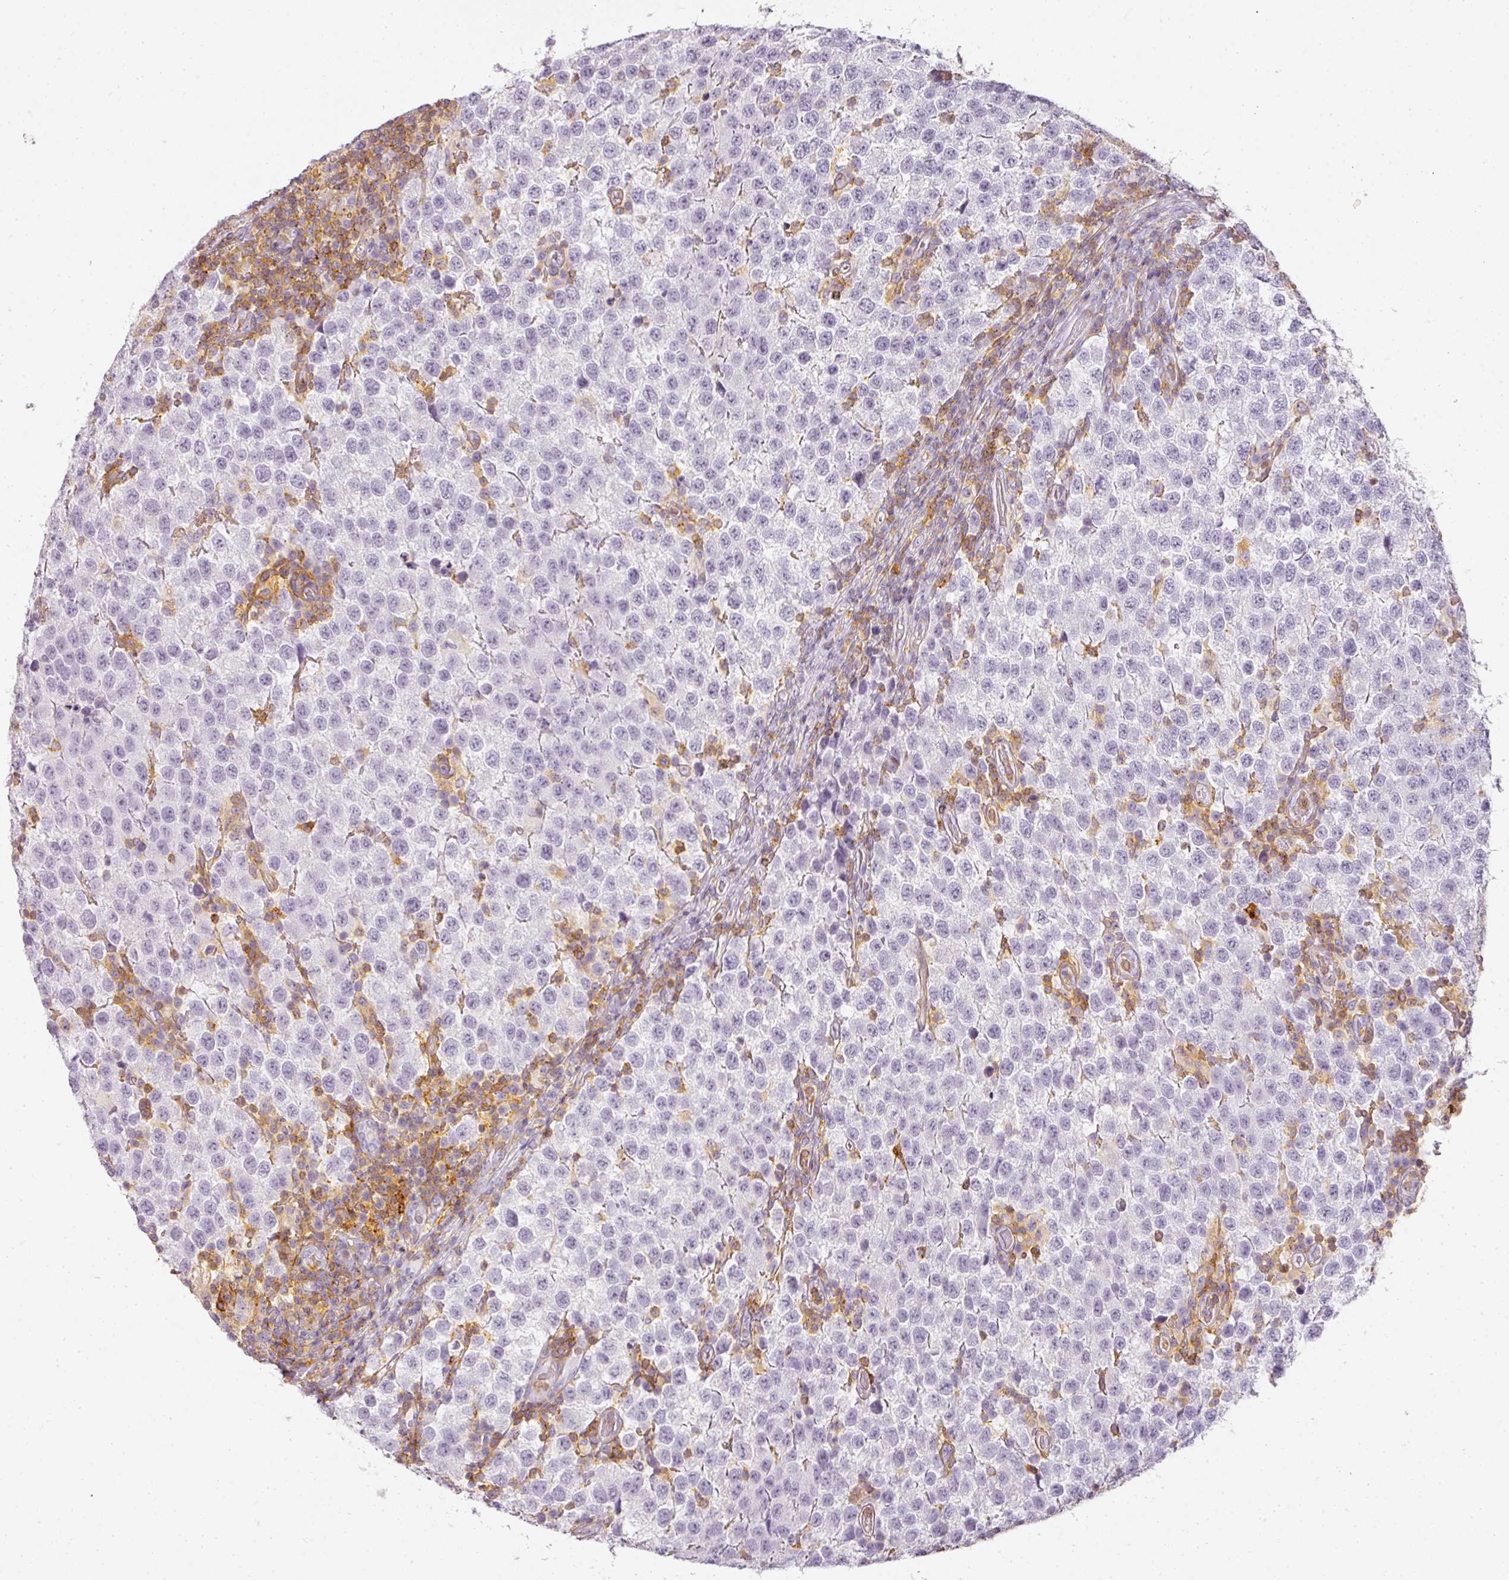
{"staining": {"intensity": "negative", "quantity": "none", "location": "none"}, "tissue": "testis cancer", "cell_type": "Tumor cells", "image_type": "cancer", "snomed": [{"axis": "morphology", "description": "Seminoma, NOS"}, {"axis": "topography", "description": "Testis"}], "caption": "An image of seminoma (testis) stained for a protein displays no brown staining in tumor cells. (DAB immunohistochemistry (IHC), high magnification).", "gene": "TMEM42", "patient": {"sex": "male", "age": 34}}